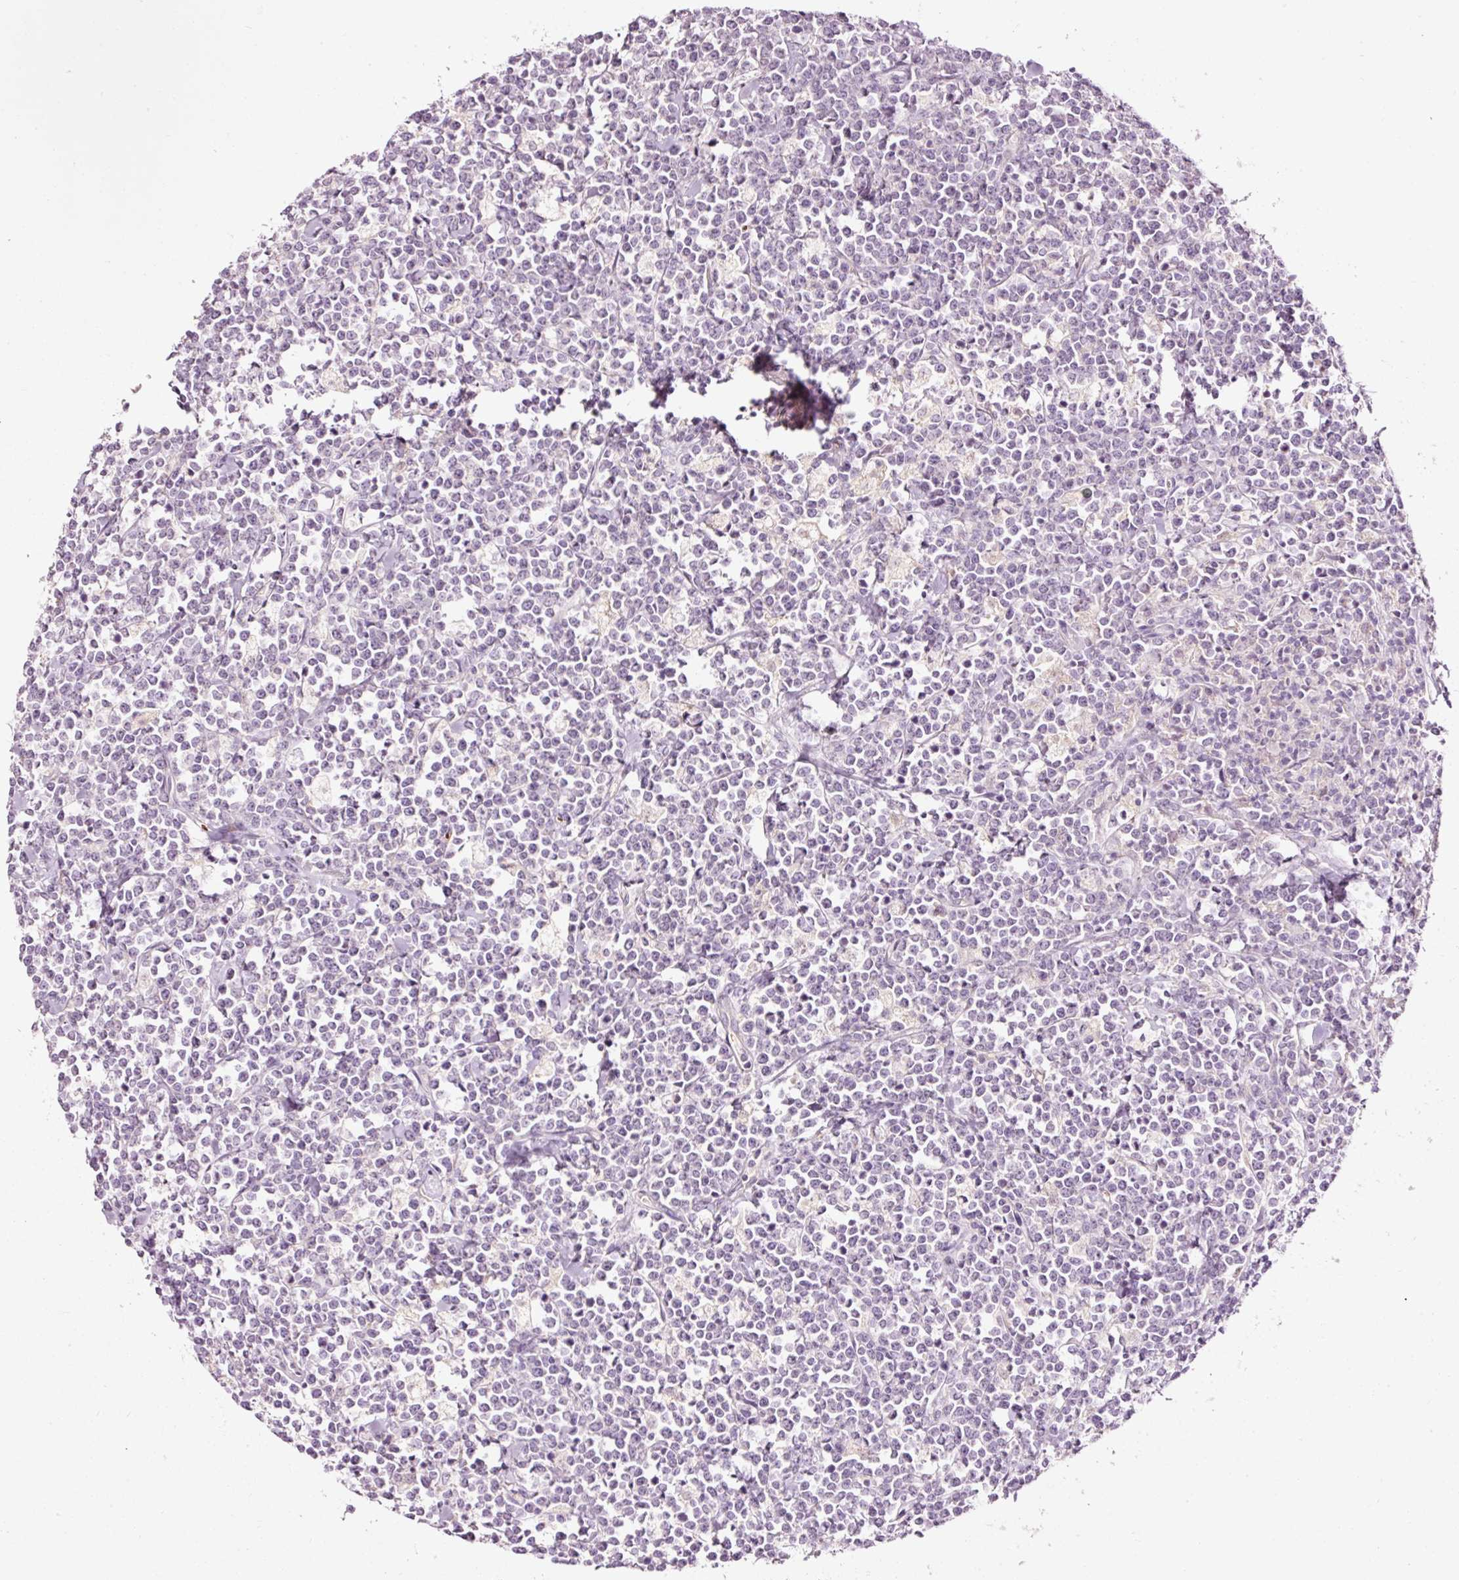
{"staining": {"intensity": "negative", "quantity": "none", "location": "none"}, "tissue": "lymphoma", "cell_type": "Tumor cells", "image_type": "cancer", "snomed": [{"axis": "morphology", "description": "Malignant lymphoma, non-Hodgkin's type, High grade"}, {"axis": "topography", "description": "Small intestine"}, {"axis": "topography", "description": "Colon"}], "caption": "Tumor cells show no significant positivity in lymphoma.", "gene": "LDHAL6B", "patient": {"sex": "male", "age": 8}}